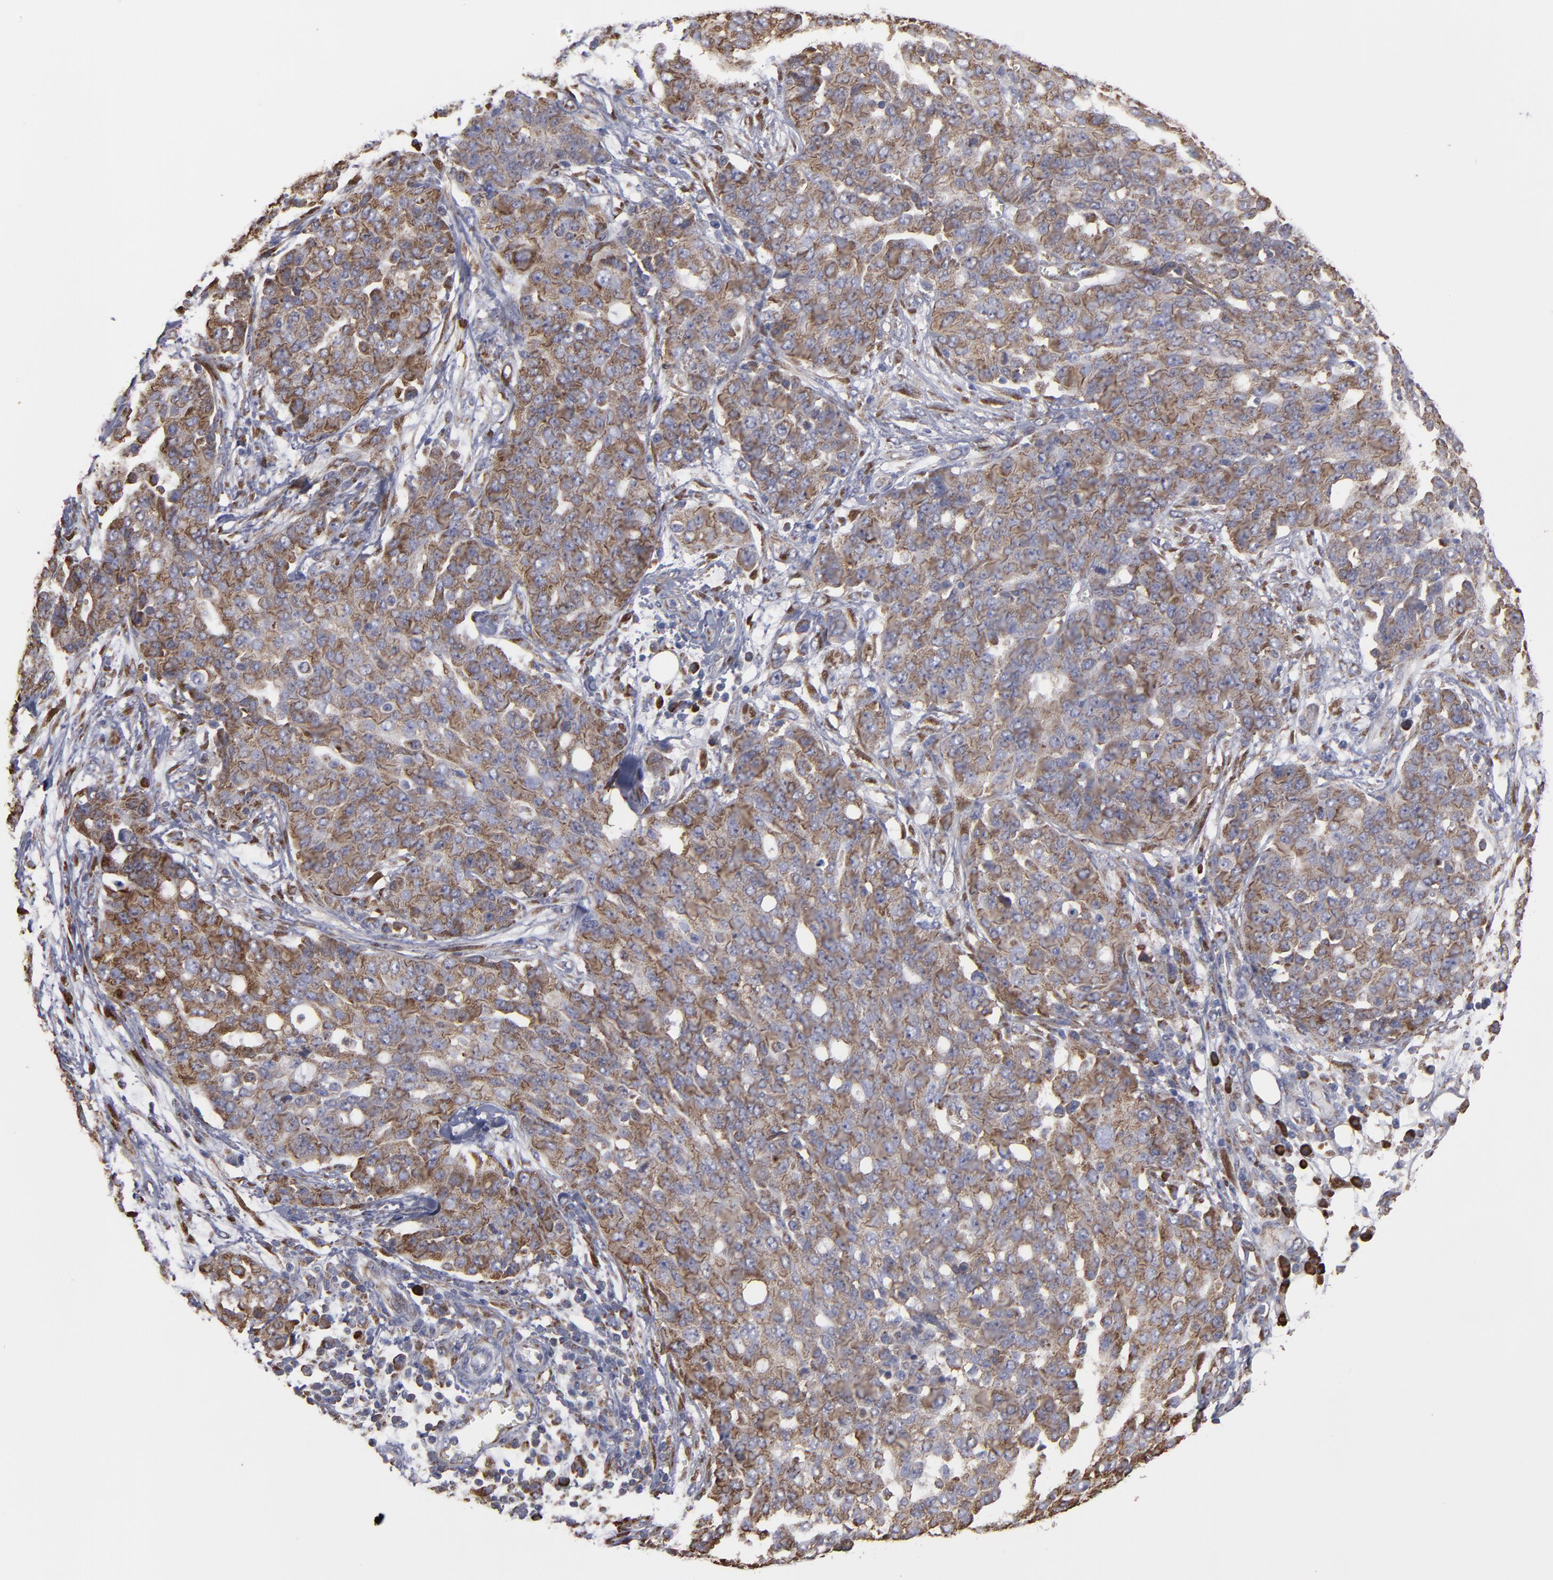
{"staining": {"intensity": "moderate", "quantity": ">75%", "location": "cytoplasmic/membranous"}, "tissue": "ovarian cancer", "cell_type": "Tumor cells", "image_type": "cancer", "snomed": [{"axis": "morphology", "description": "Cystadenocarcinoma, serous, NOS"}, {"axis": "topography", "description": "Soft tissue"}, {"axis": "topography", "description": "Ovary"}], "caption": "Human serous cystadenocarcinoma (ovarian) stained for a protein (brown) displays moderate cytoplasmic/membranous positive positivity in approximately >75% of tumor cells.", "gene": "SND1", "patient": {"sex": "female", "age": 57}}